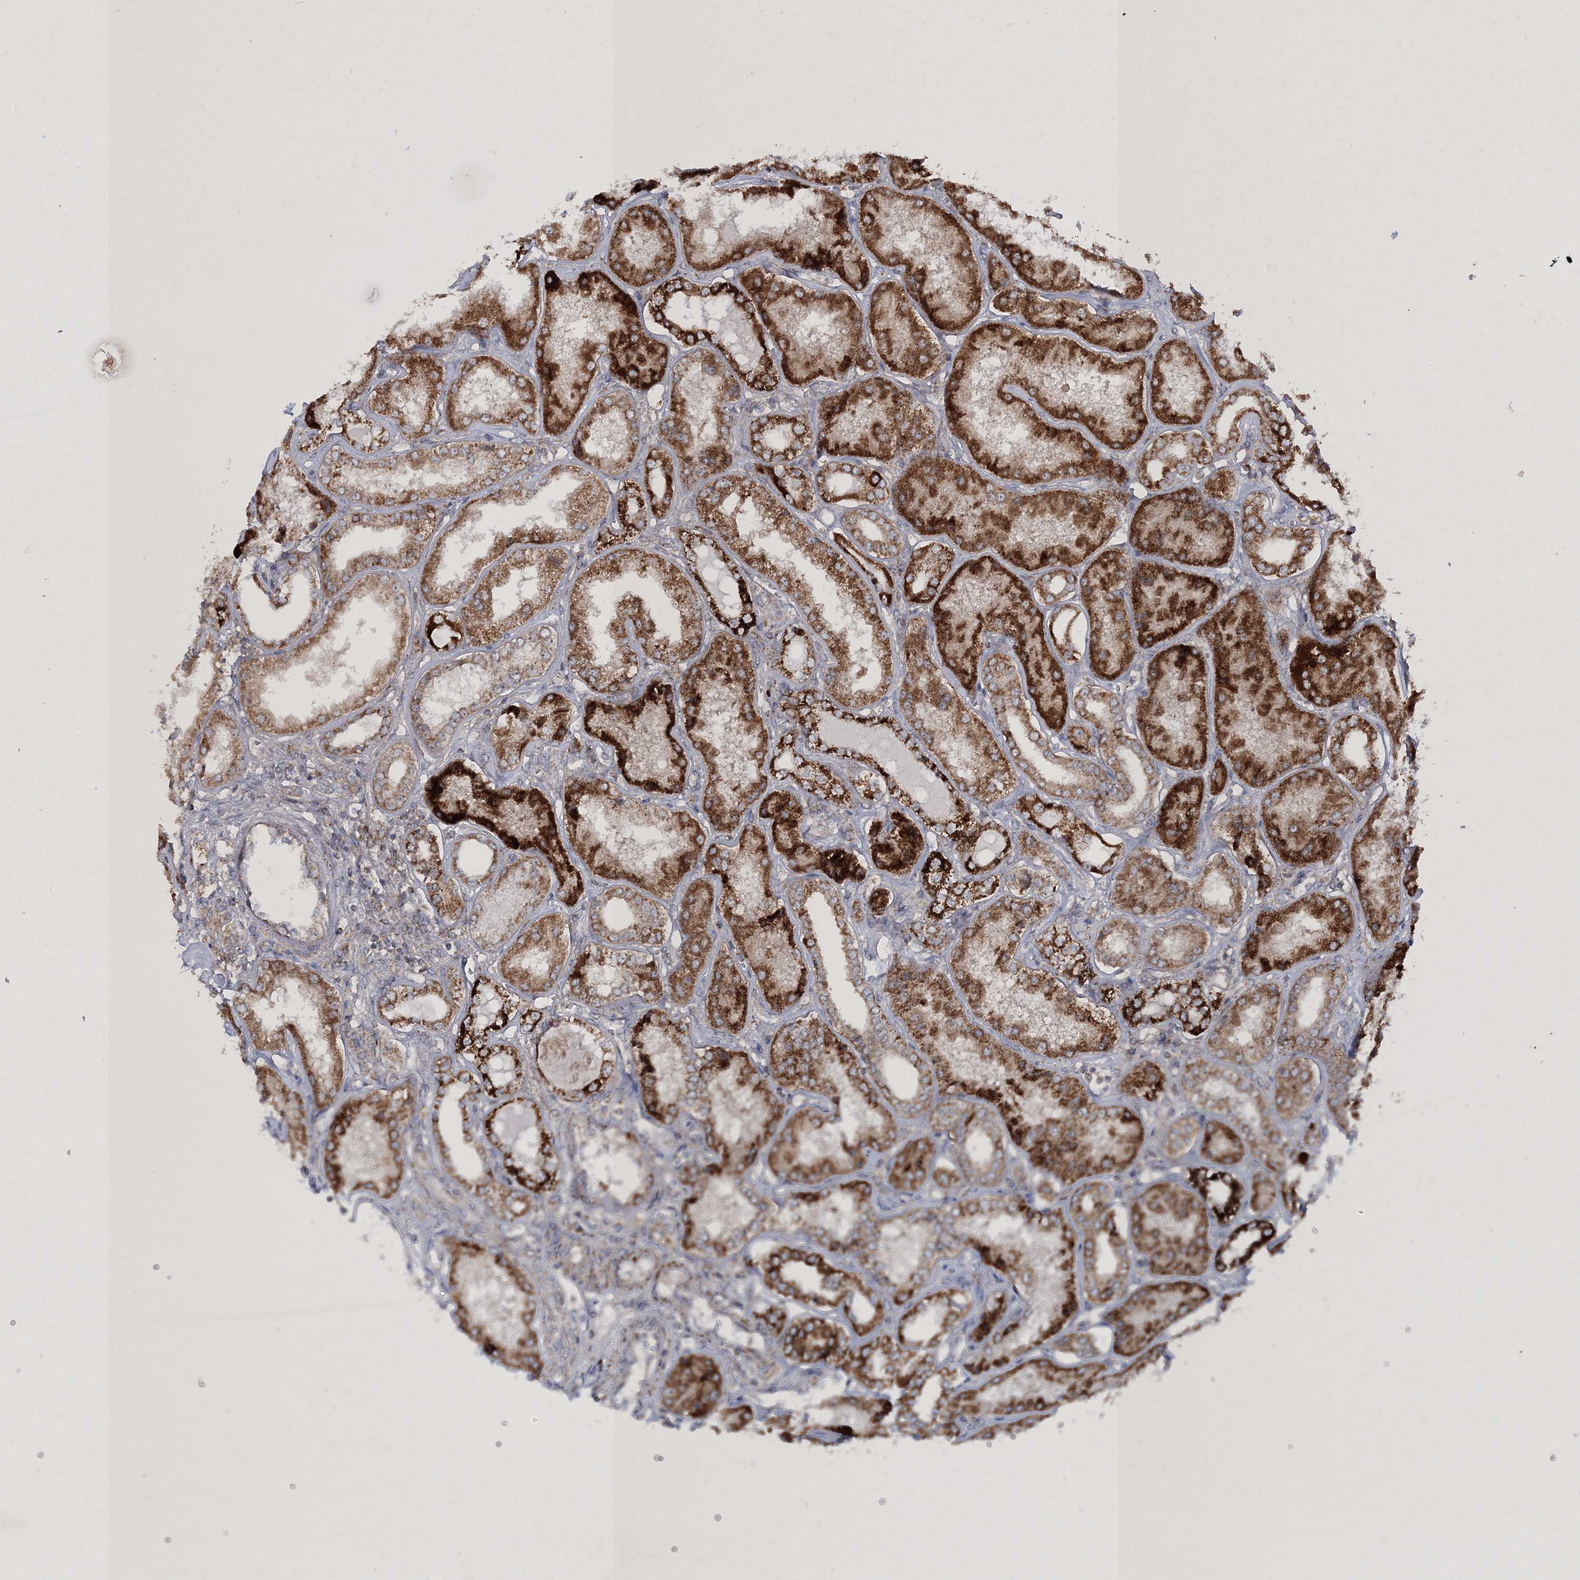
{"staining": {"intensity": "strong", "quantity": ">75%", "location": "cytoplasmic/membranous"}, "tissue": "kidney", "cell_type": "Cells in glomeruli", "image_type": "normal", "snomed": [{"axis": "morphology", "description": "Normal tissue, NOS"}, {"axis": "topography", "description": "Kidney"}], "caption": "DAB (3,3'-diaminobenzidine) immunohistochemical staining of unremarkable human kidney displays strong cytoplasmic/membranous protein positivity in approximately >75% of cells in glomeruli.", "gene": "SCRN3", "patient": {"sex": "female", "age": 56}}